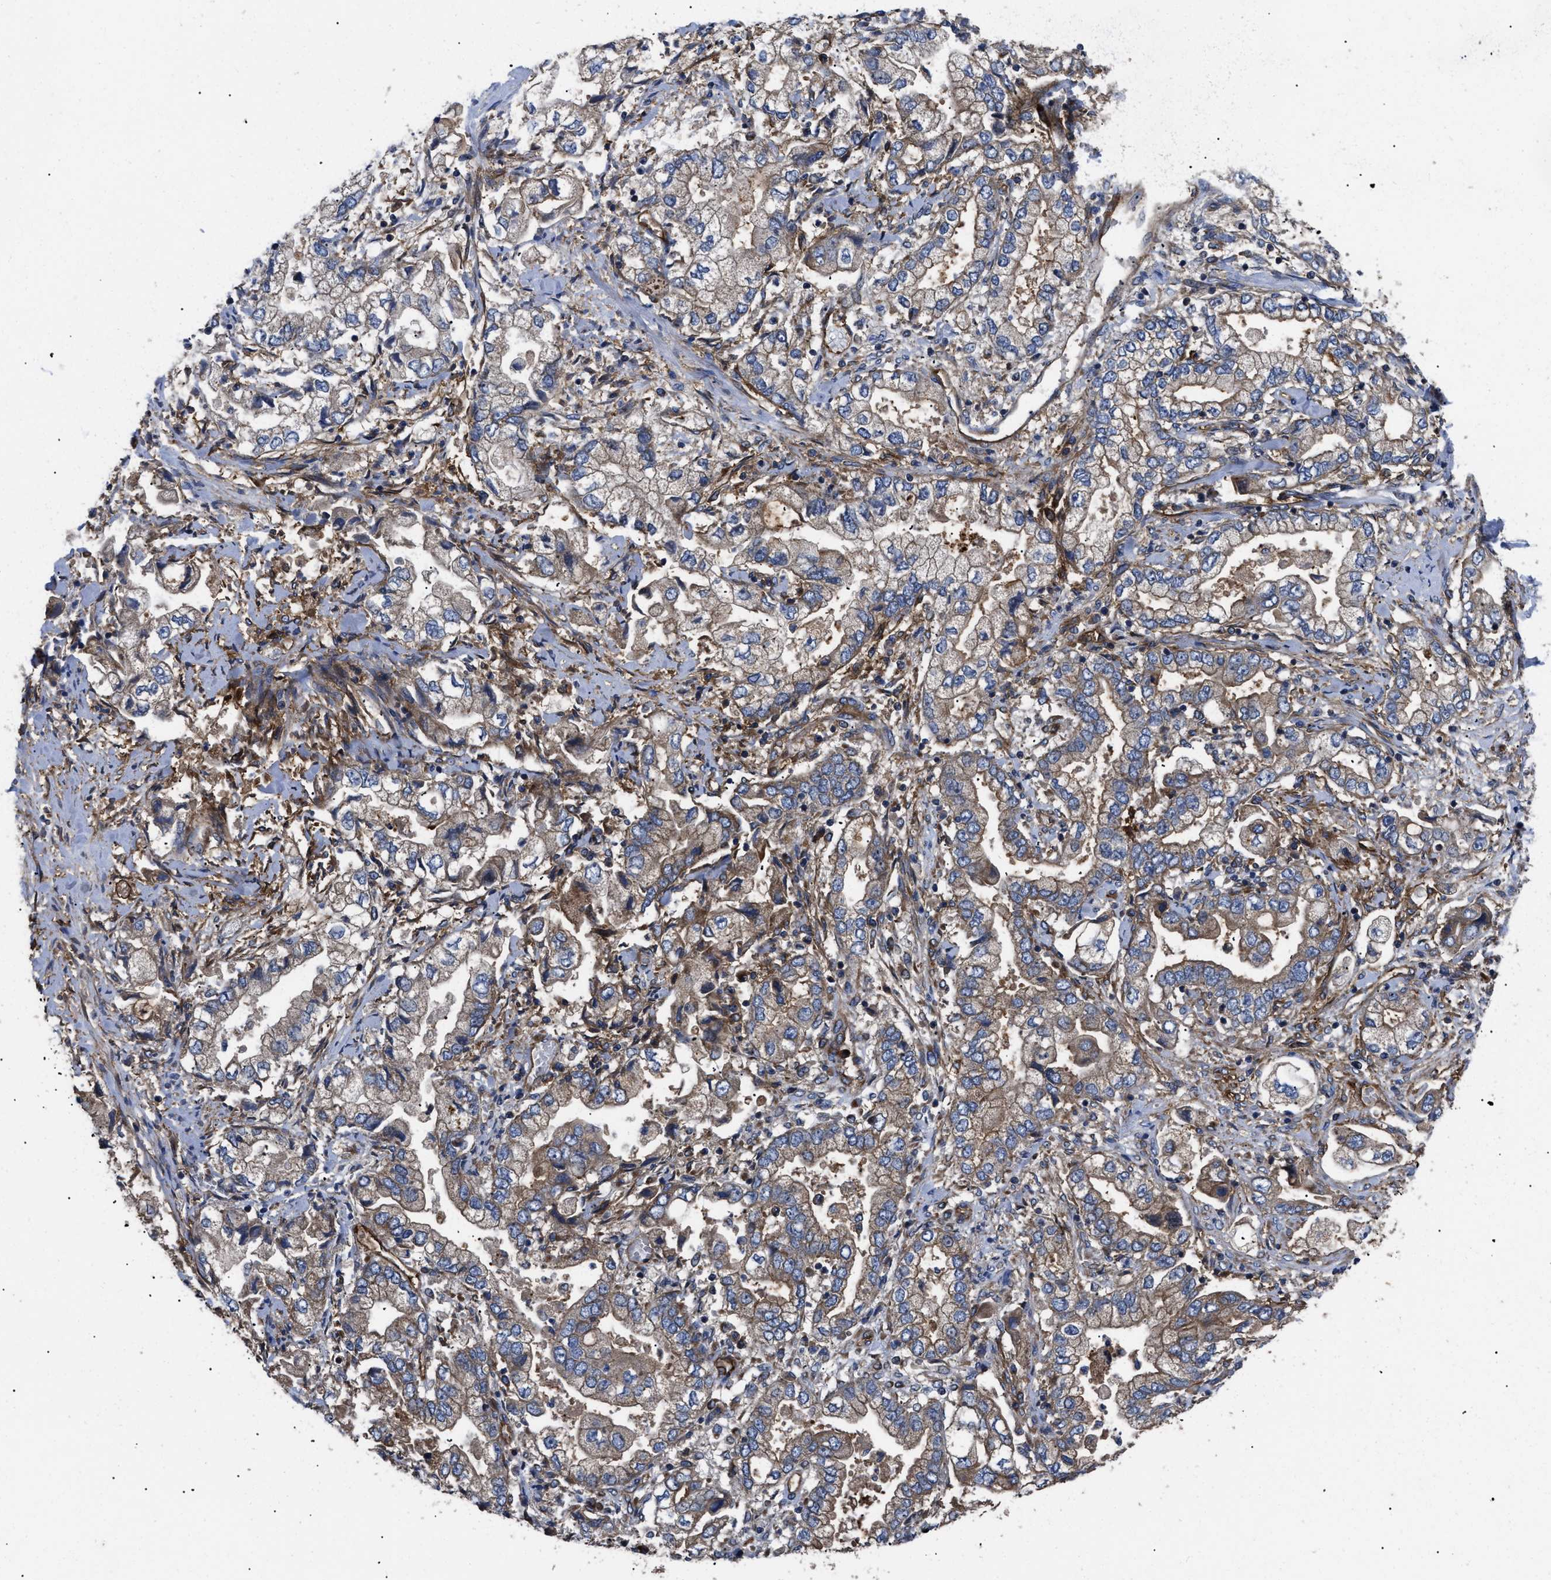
{"staining": {"intensity": "moderate", "quantity": "25%-75%", "location": "cytoplasmic/membranous"}, "tissue": "stomach cancer", "cell_type": "Tumor cells", "image_type": "cancer", "snomed": [{"axis": "morphology", "description": "Normal tissue, NOS"}, {"axis": "morphology", "description": "Adenocarcinoma, NOS"}, {"axis": "topography", "description": "Stomach"}], "caption": "This image displays stomach cancer stained with immunohistochemistry (IHC) to label a protein in brown. The cytoplasmic/membranous of tumor cells show moderate positivity for the protein. Nuclei are counter-stained blue.", "gene": "NT5E", "patient": {"sex": "male", "age": 62}}